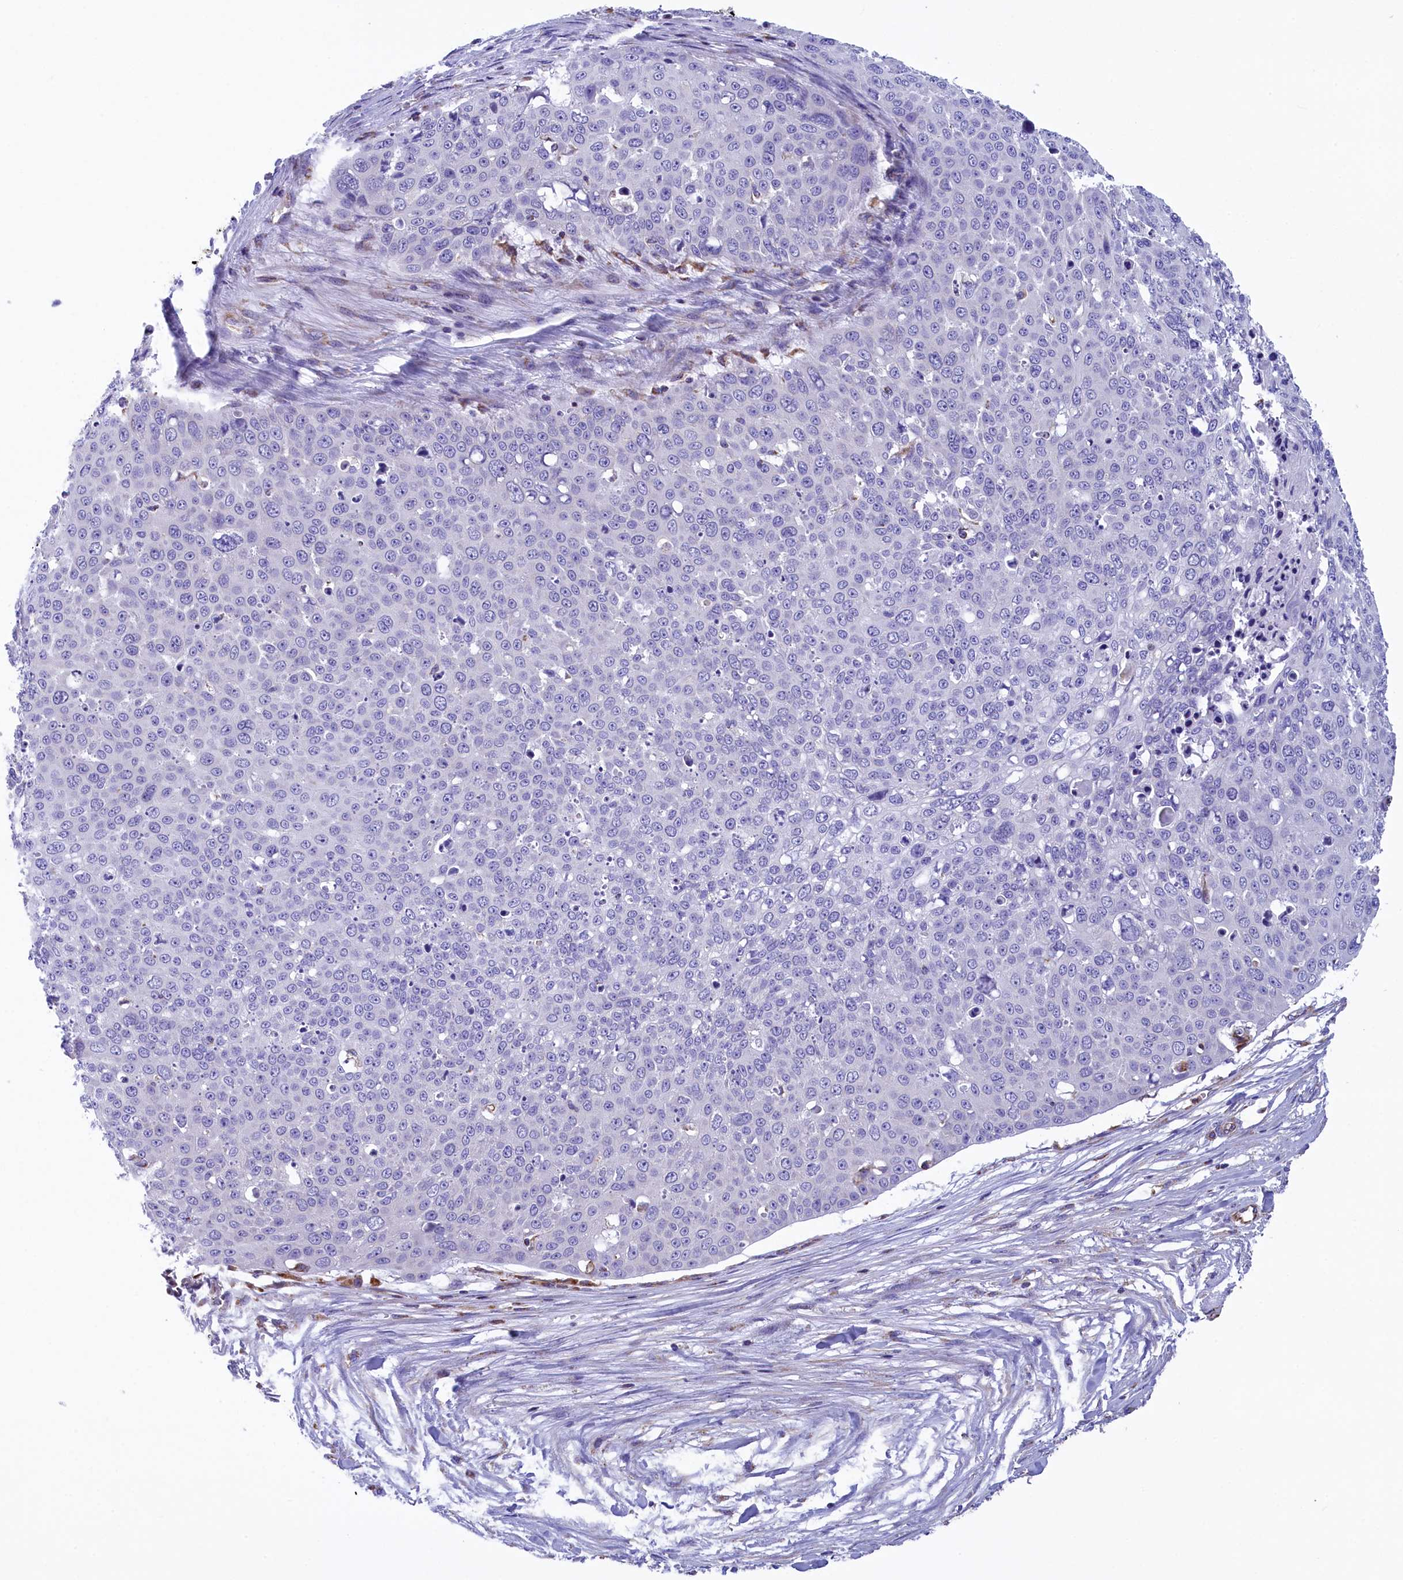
{"staining": {"intensity": "negative", "quantity": "none", "location": "none"}, "tissue": "skin cancer", "cell_type": "Tumor cells", "image_type": "cancer", "snomed": [{"axis": "morphology", "description": "Squamous cell carcinoma, NOS"}, {"axis": "topography", "description": "Skin"}], "caption": "The micrograph demonstrates no staining of tumor cells in skin cancer.", "gene": "GATB", "patient": {"sex": "male", "age": 71}}